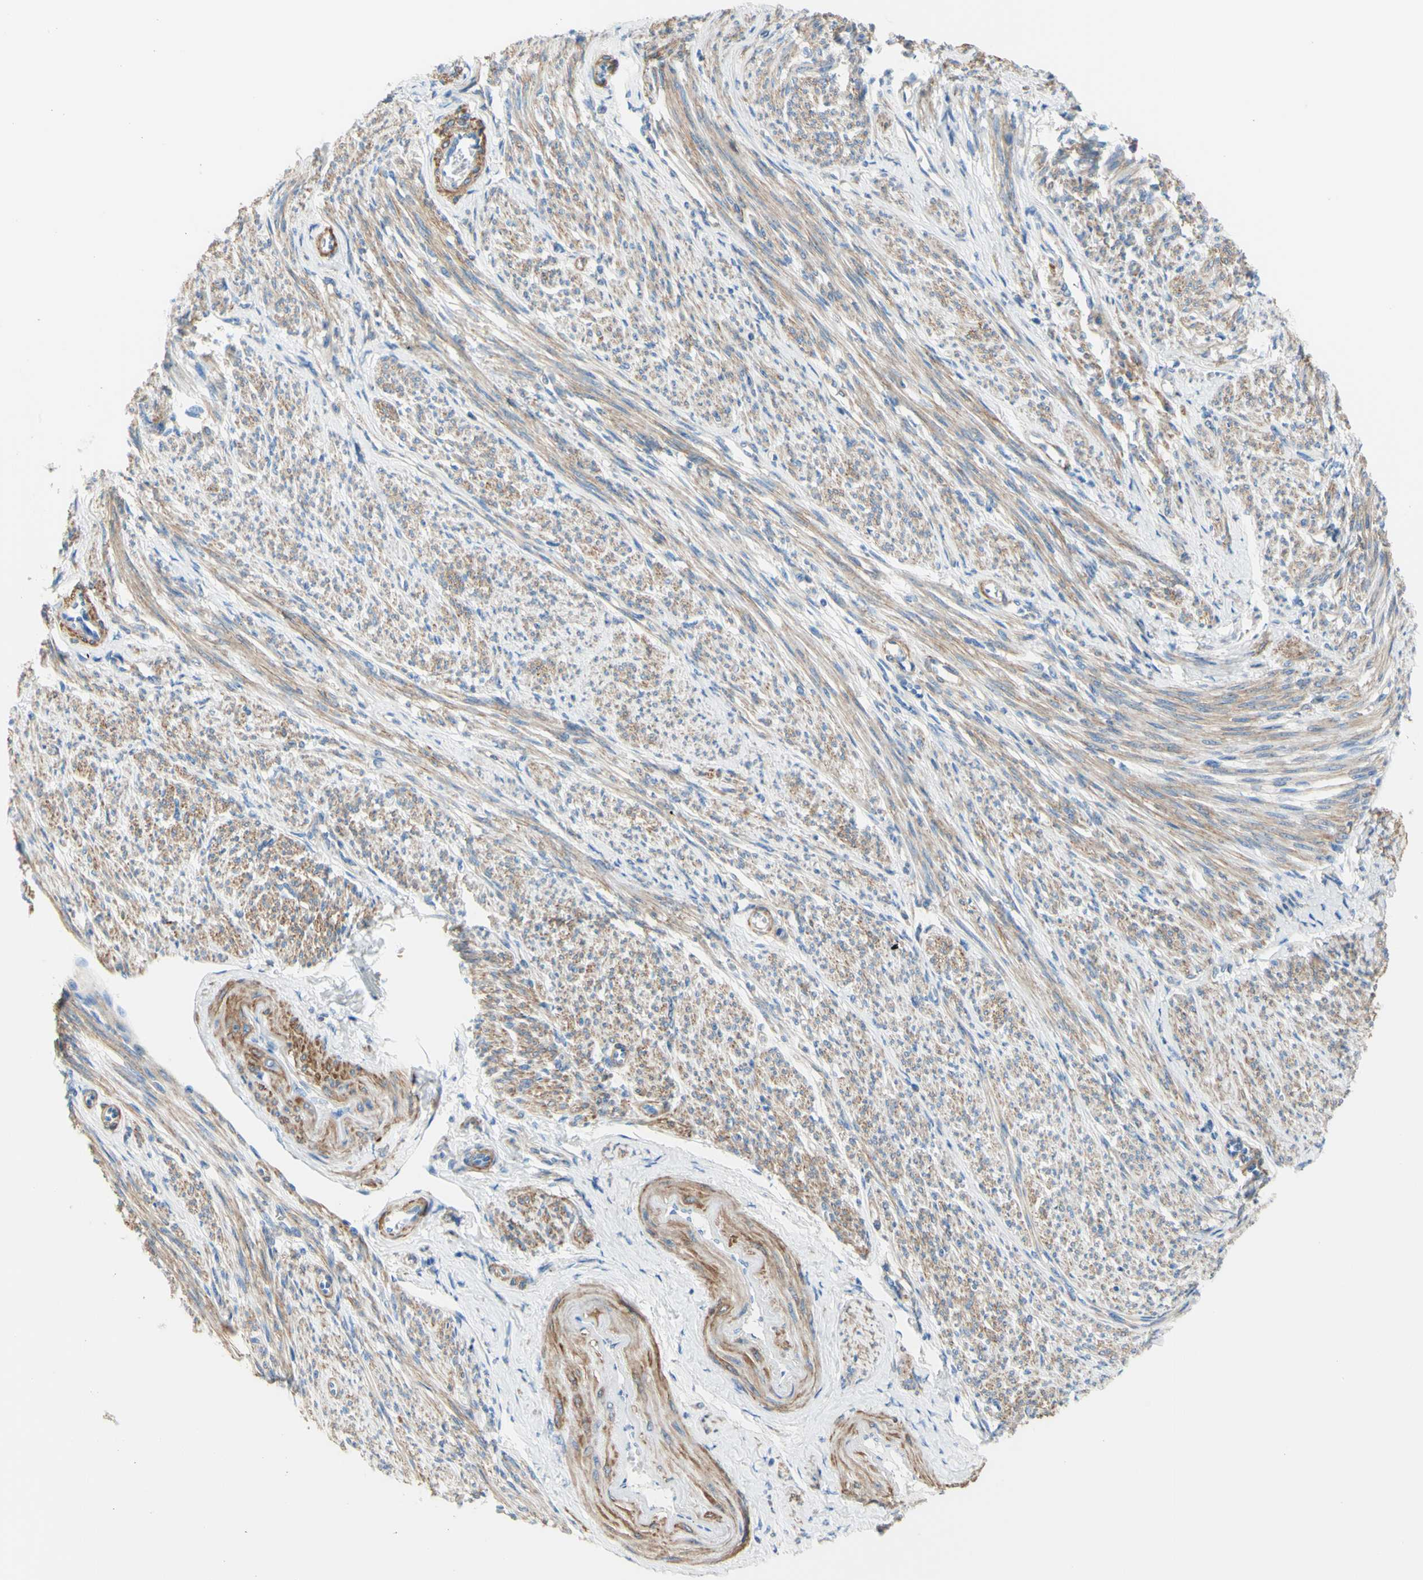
{"staining": {"intensity": "moderate", "quantity": ">75%", "location": "cytoplasmic/membranous"}, "tissue": "smooth muscle", "cell_type": "Smooth muscle cells", "image_type": "normal", "snomed": [{"axis": "morphology", "description": "Normal tissue, NOS"}, {"axis": "topography", "description": "Smooth muscle"}], "caption": "Smooth muscle was stained to show a protein in brown. There is medium levels of moderate cytoplasmic/membranous expression in approximately >75% of smooth muscle cells.", "gene": "RETREG2", "patient": {"sex": "female", "age": 65}}